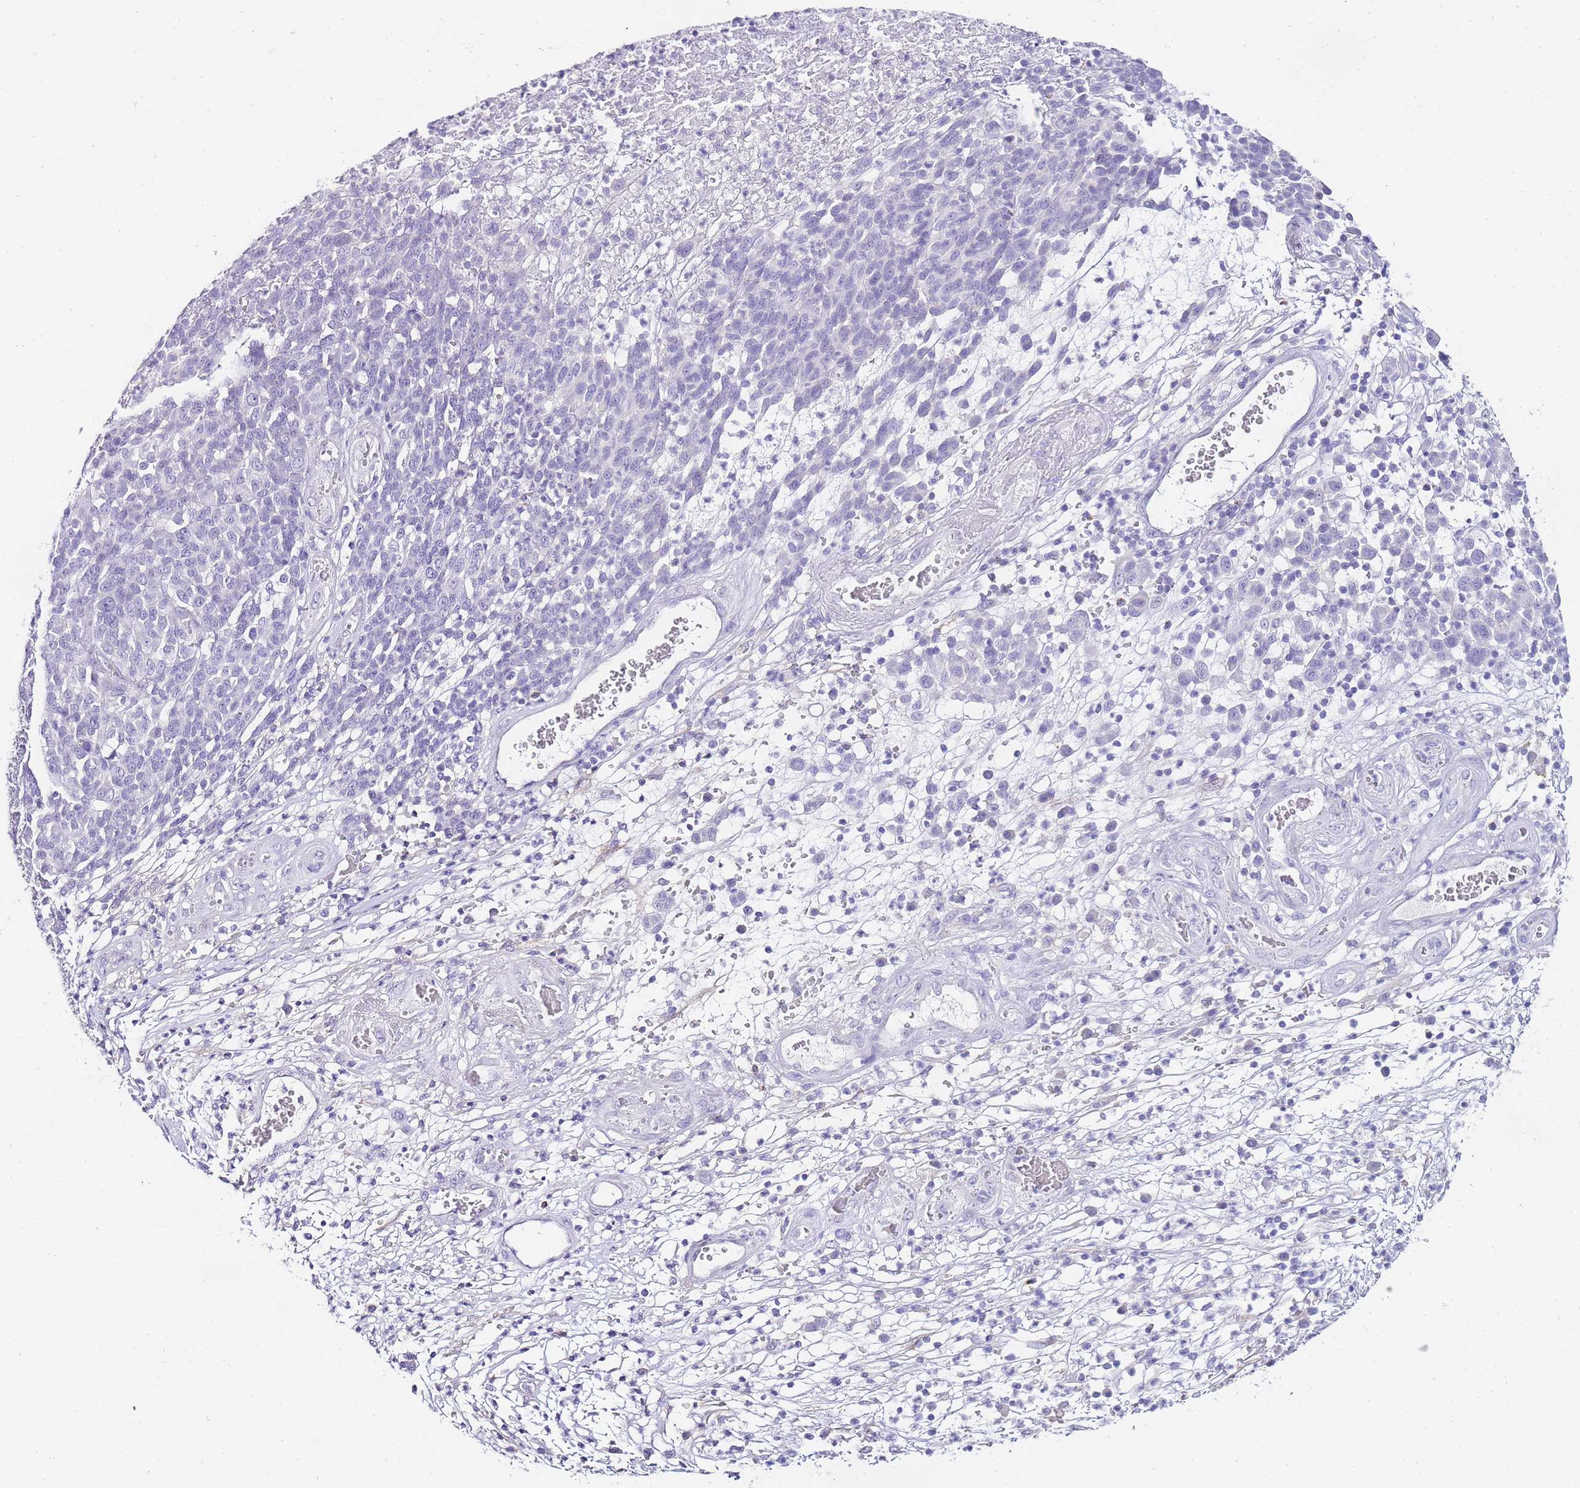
{"staining": {"intensity": "negative", "quantity": "none", "location": "none"}, "tissue": "melanoma", "cell_type": "Tumor cells", "image_type": "cancer", "snomed": [{"axis": "morphology", "description": "Malignant melanoma, NOS"}, {"axis": "topography", "description": "Skin"}], "caption": "Micrograph shows no protein staining in tumor cells of malignant melanoma tissue.", "gene": "DPP4", "patient": {"sex": "male", "age": 49}}